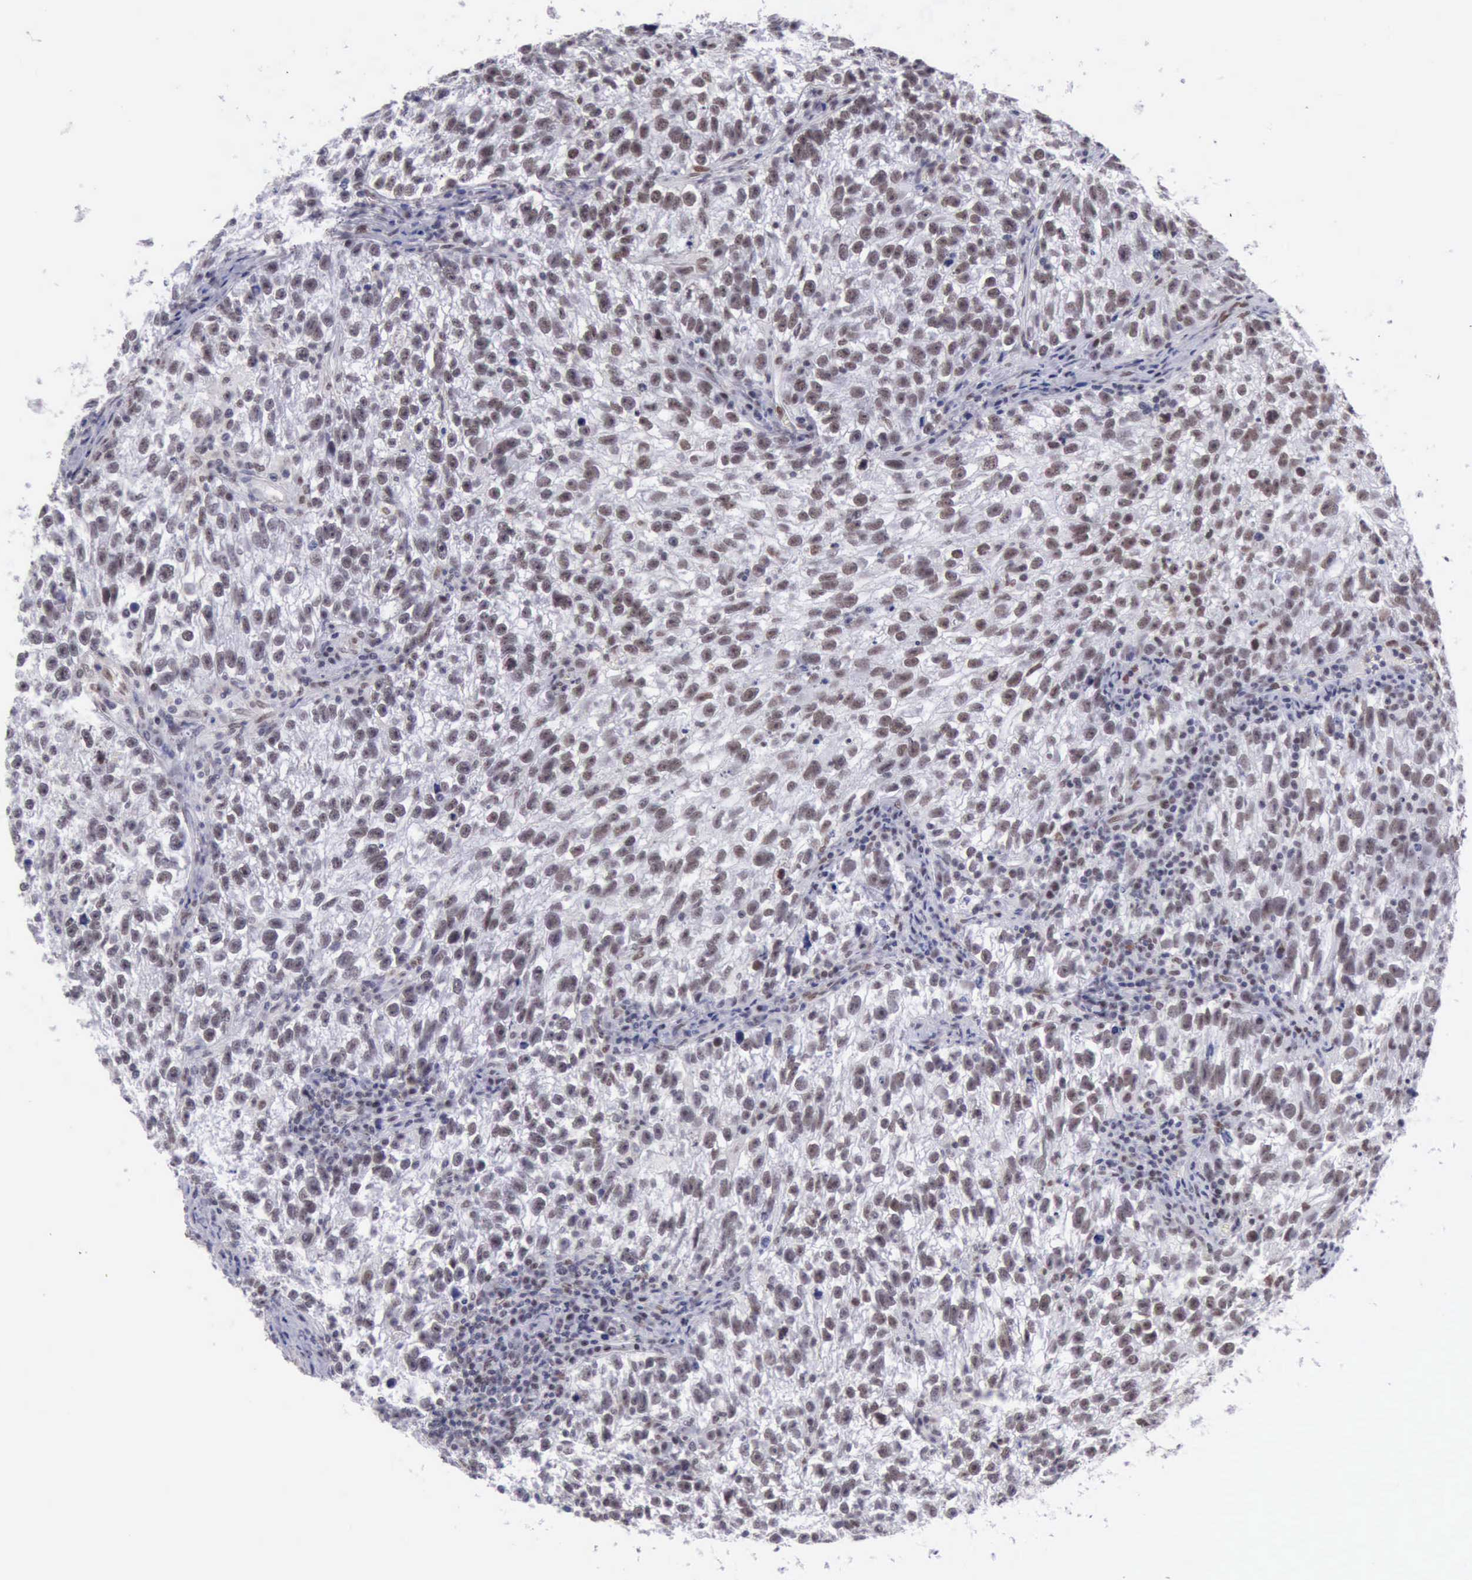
{"staining": {"intensity": "weak", "quantity": "<25%", "location": "nuclear"}, "tissue": "testis cancer", "cell_type": "Tumor cells", "image_type": "cancer", "snomed": [{"axis": "morphology", "description": "Seminoma, NOS"}, {"axis": "topography", "description": "Testis"}], "caption": "A histopathology image of human testis cancer is negative for staining in tumor cells.", "gene": "ERCC4", "patient": {"sex": "male", "age": 38}}